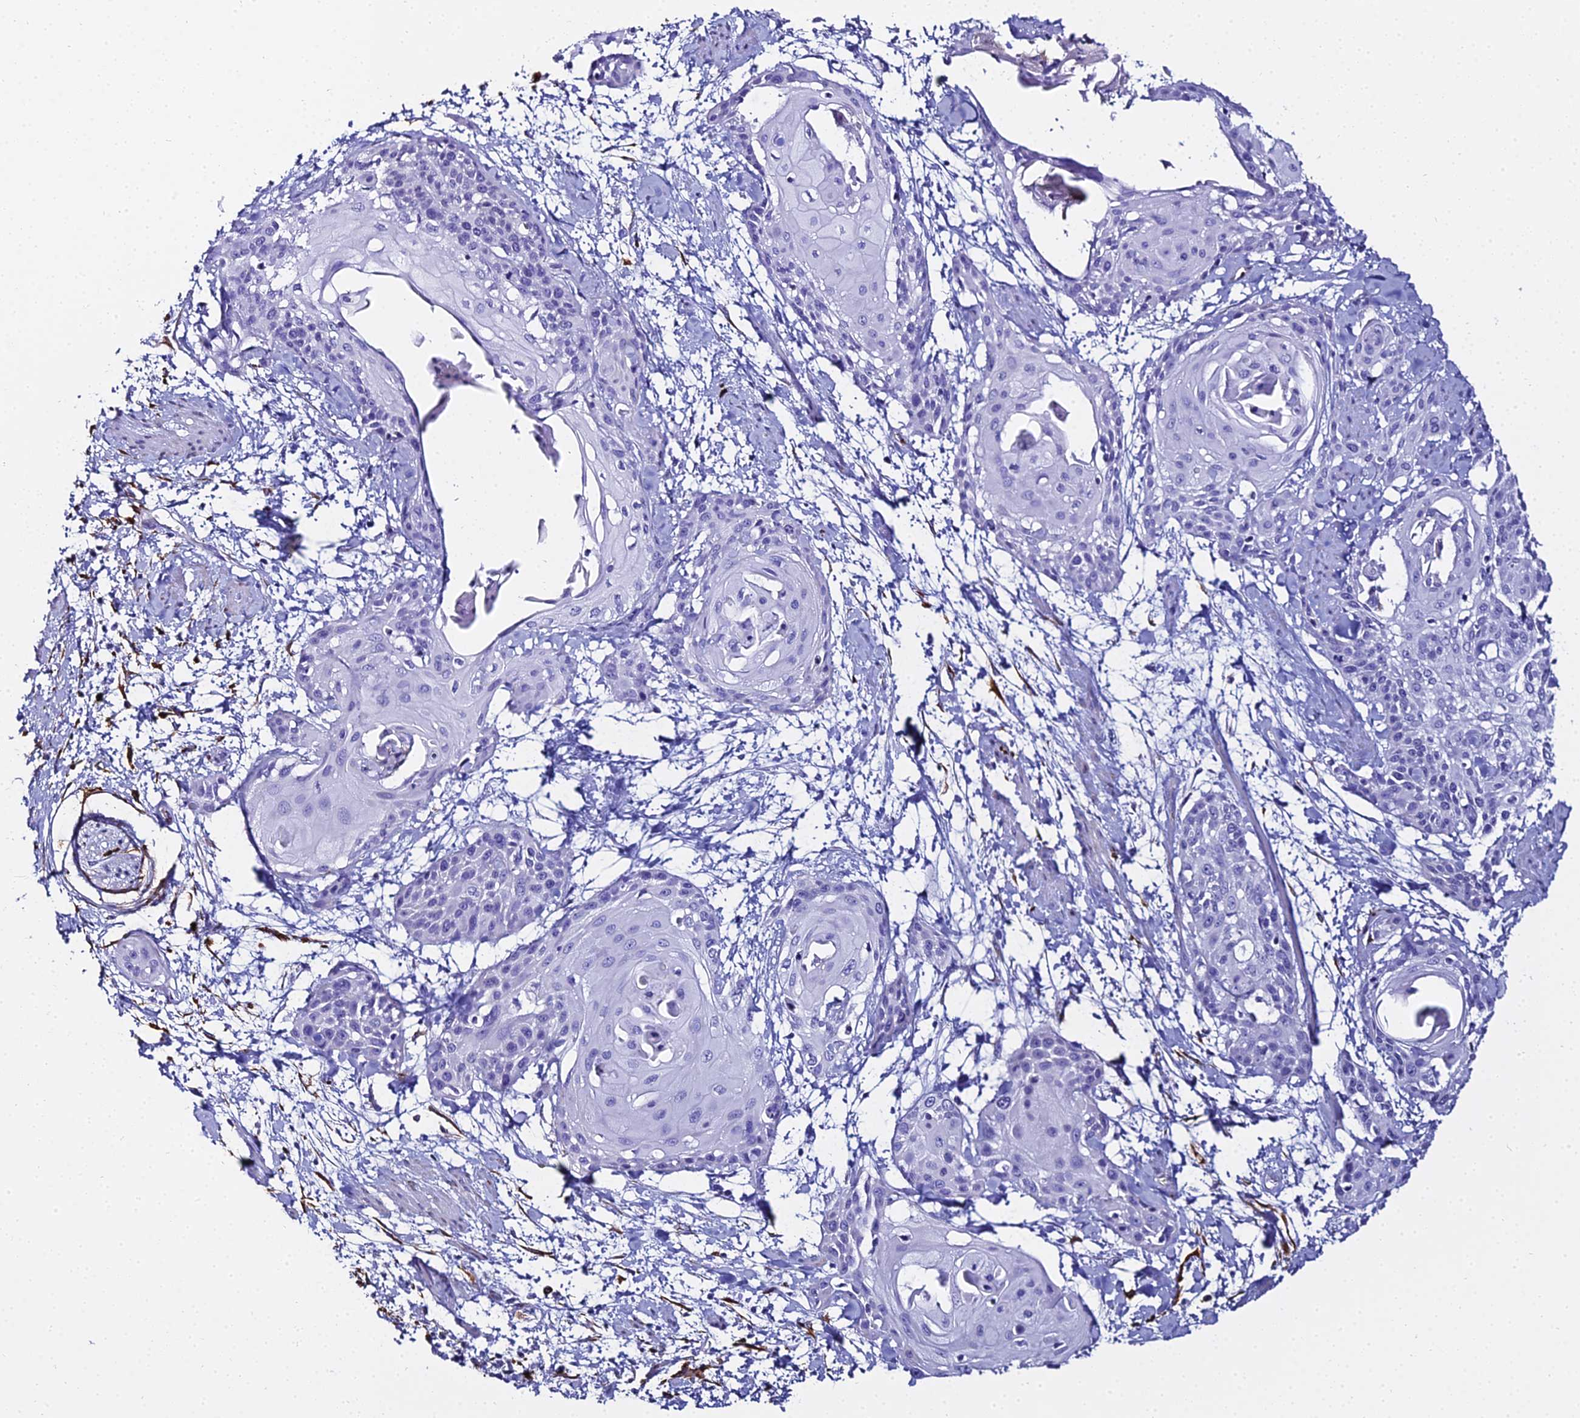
{"staining": {"intensity": "negative", "quantity": "none", "location": "none"}, "tissue": "cervical cancer", "cell_type": "Tumor cells", "image_type": "cancer", "snomed": [{"axis": "morphology", "description": "Squamous cell carcinoma, NOS"}, {"axis": "topography", "description": "Cervix"}], "caption": "Tumor cells show no significant protein staining in squamous cell carcinoma (cervical). (Brightfield microscopy of DAB (3,3'-diaminobenzidine) immunohistochemistry (IHC) at high magnification).", "gene": "TXNDC5", "patient": {"sex": "female", "age": 57}}